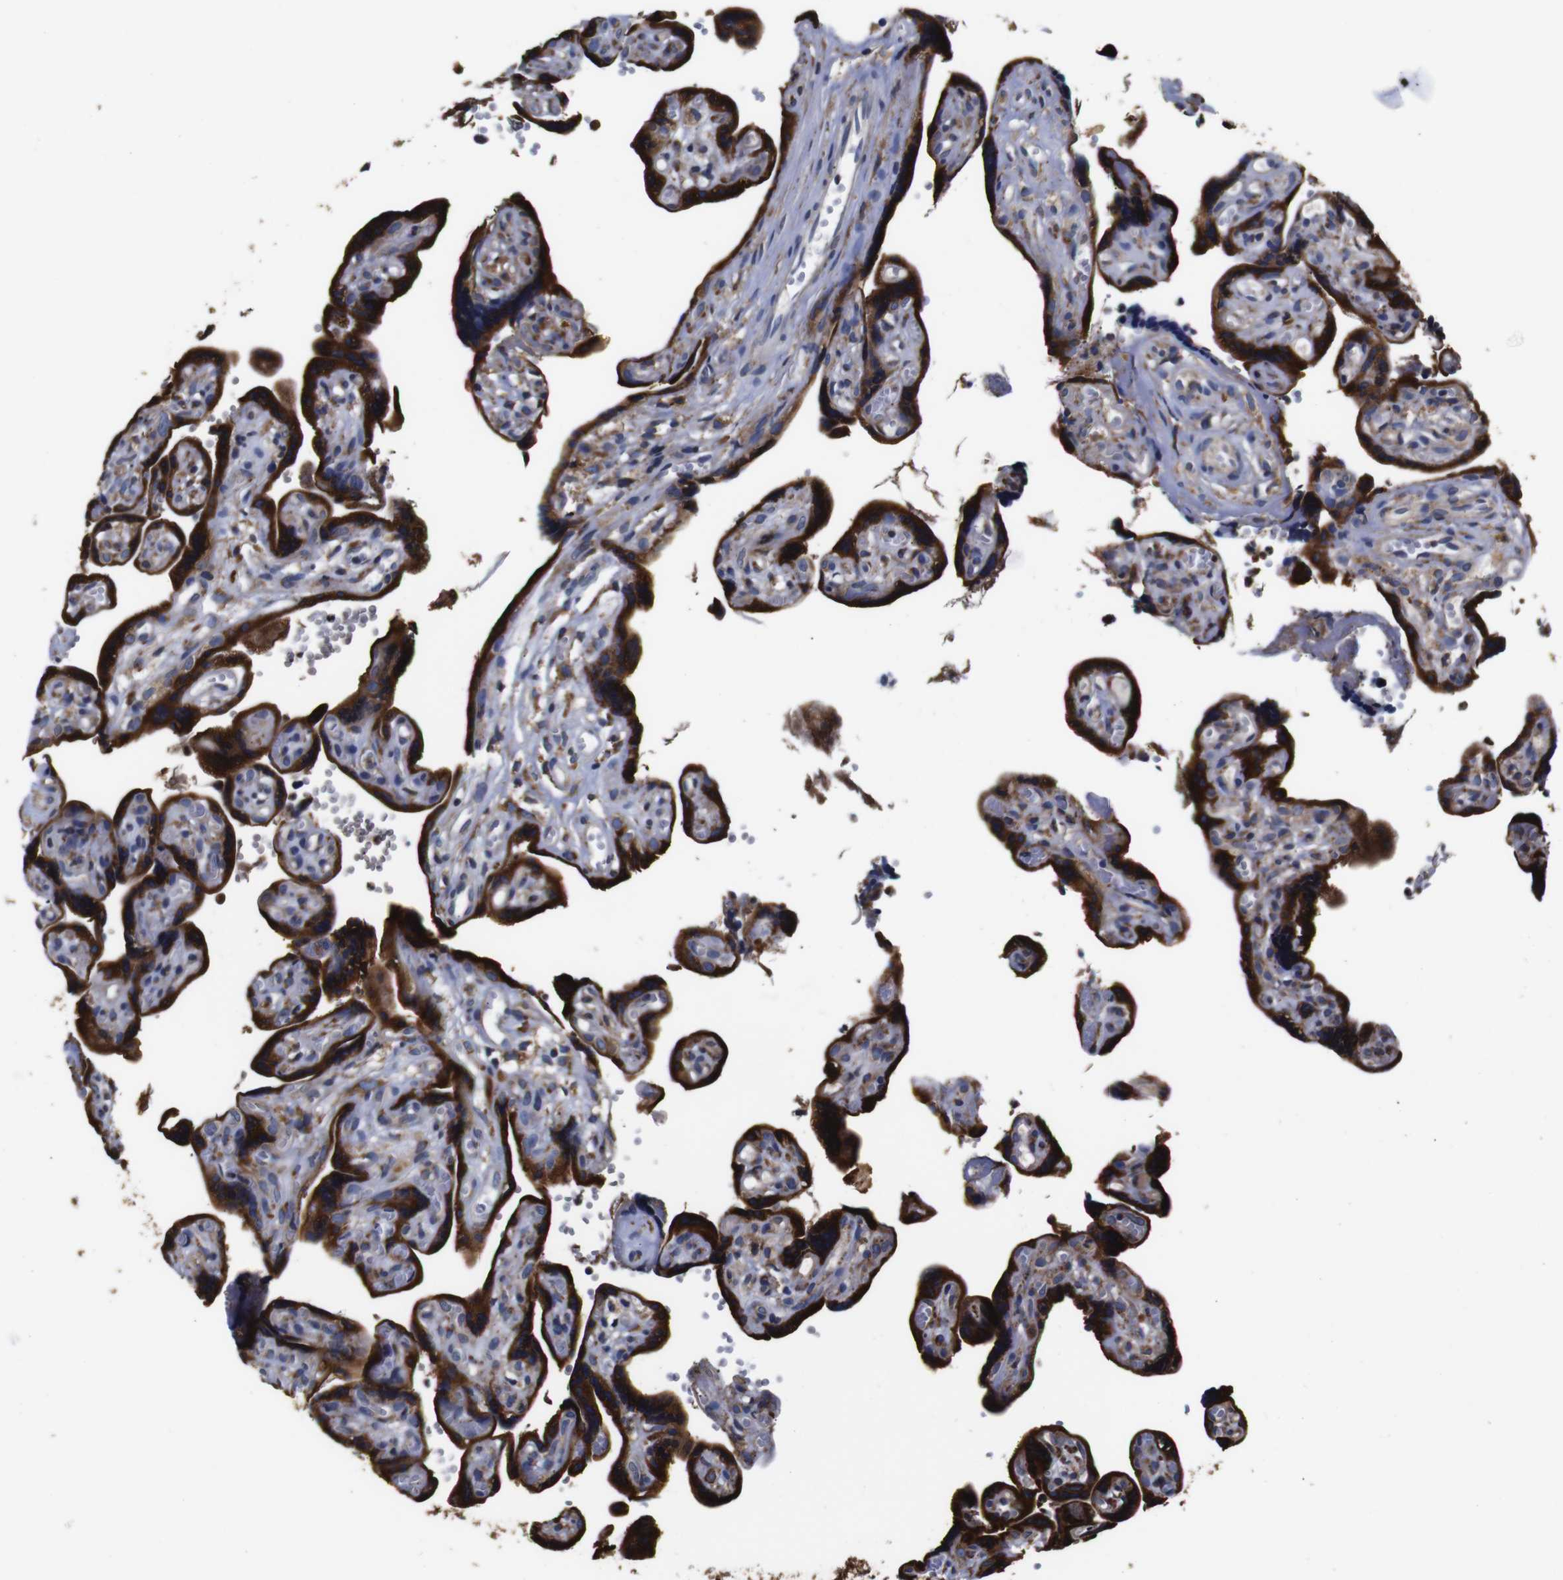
{"staining": {"intensity": "strong", "quantity": ">75%", "location": "cytoplasmic/membranous"}, "tissue": "placenta", "cell_type": "Trophoblastic cells", "image_type": "normal", "snomed": [{"axis": "morphology", "description": "Normal tissue, NOS"}, {"axis": "topography", "description": "Placenta"}], "caption": "Protein staining of benign placenta shows strong cytoplasmic/membranous positivity in approximately >75% of trophoblastic cells. The staining is performed using DAB (3,3'-diaminobenzidine) brown chromogen to label protein expression. The nuclei are counter-stained blue using hematoxylin.", "gene": "PPIB", "patient": {"sex": "female", "age": 30}}